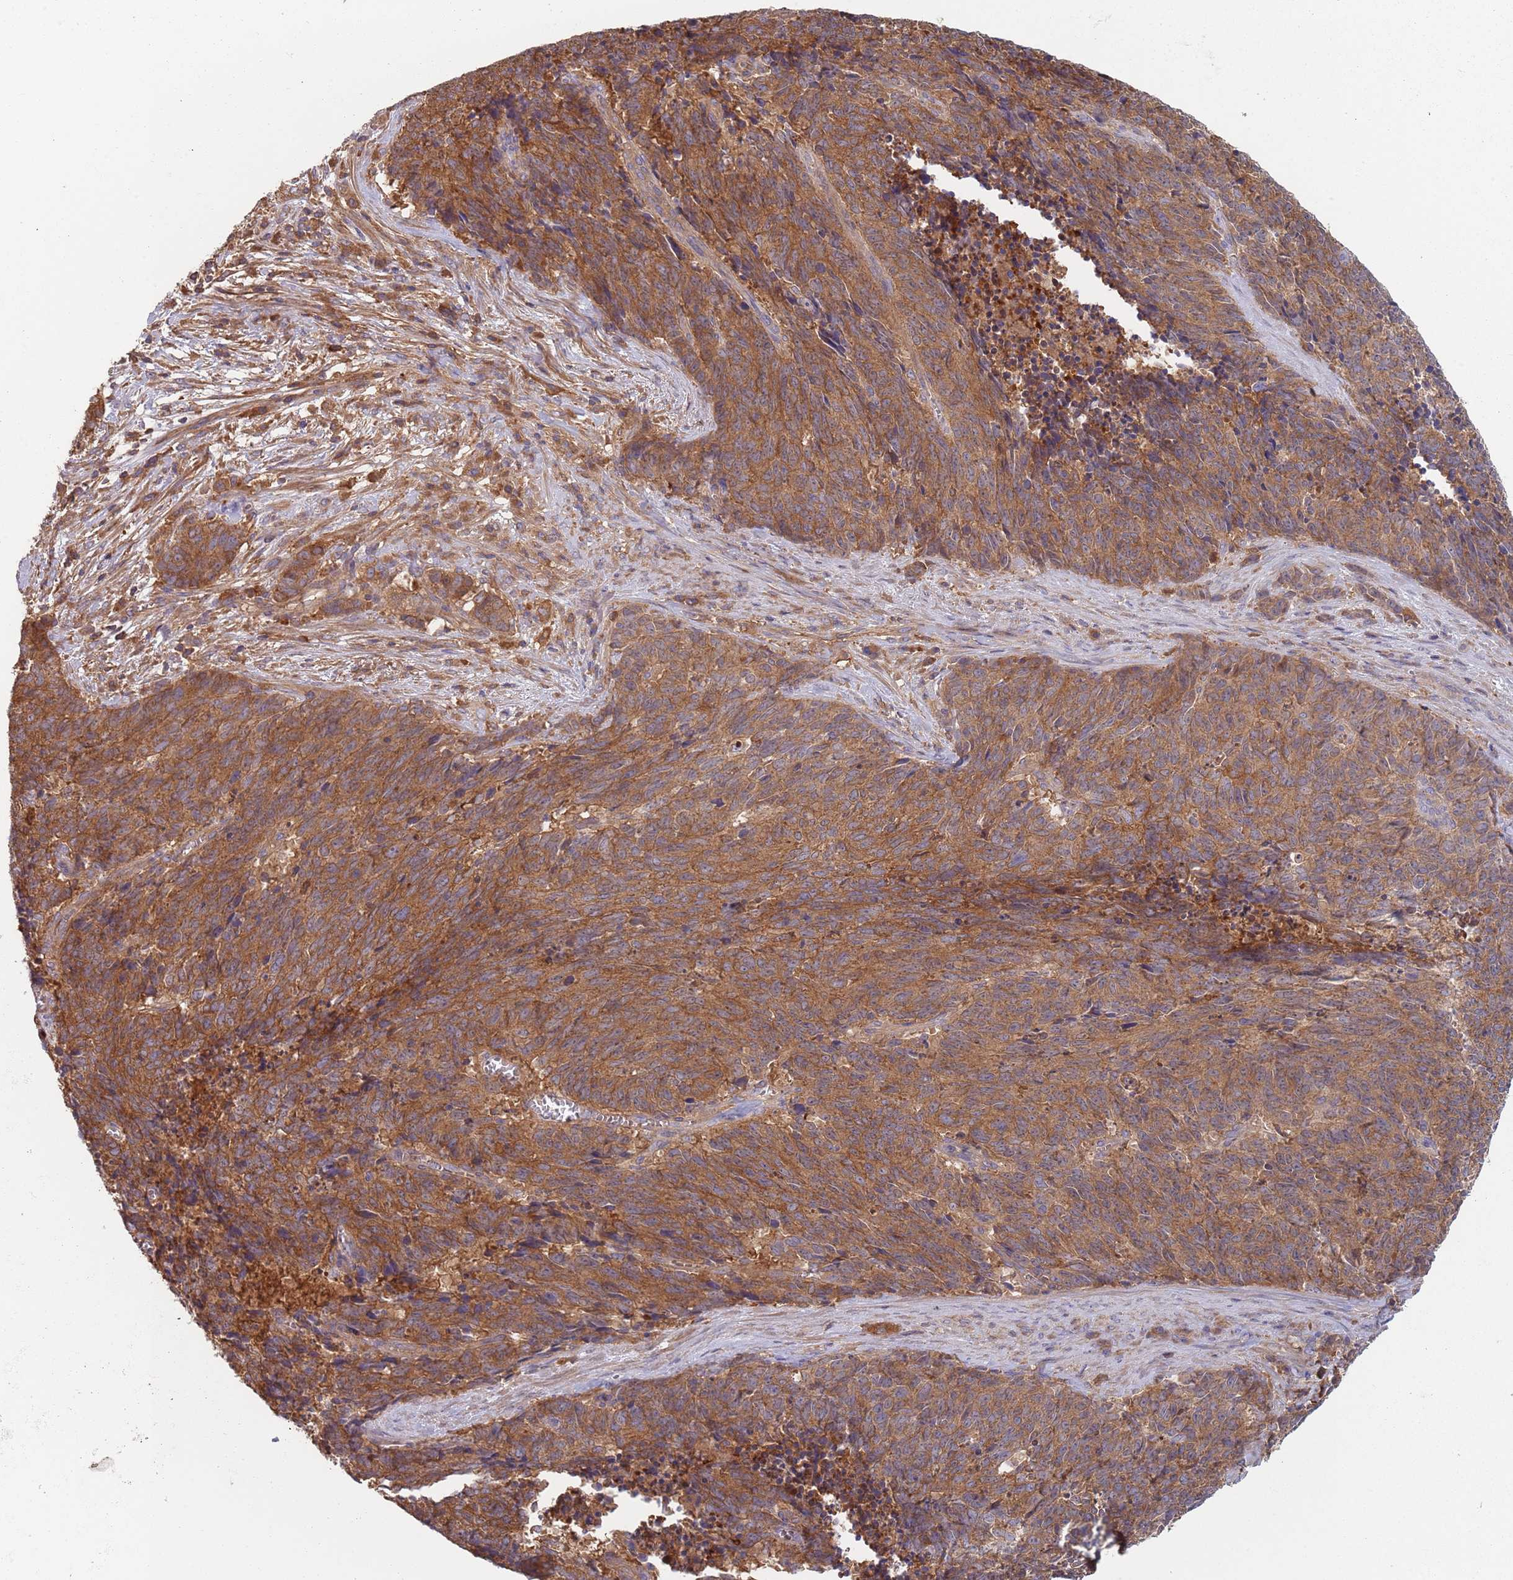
{"staining": {"intensity": "moderate", "quantity": ">75%", "location": "cytoplasmic/membranous"}, "tissue": "cervical cancer", "cell_type": "Tumor cells", "image_type": "cancer", "snomed": [{"axis": "morphology", "description": "Squamous cell carcinoma, NOS"}, {"axis": "topography", "description": "Cervix"}], "caption": "Protein staining of cervical cancer tissue demonstrates moderate cytoplasmic/membranous positivity in approximately >75% of tumor cells.", "gene": "GDI2", "patient": {"sex": "female", "age": 29}}